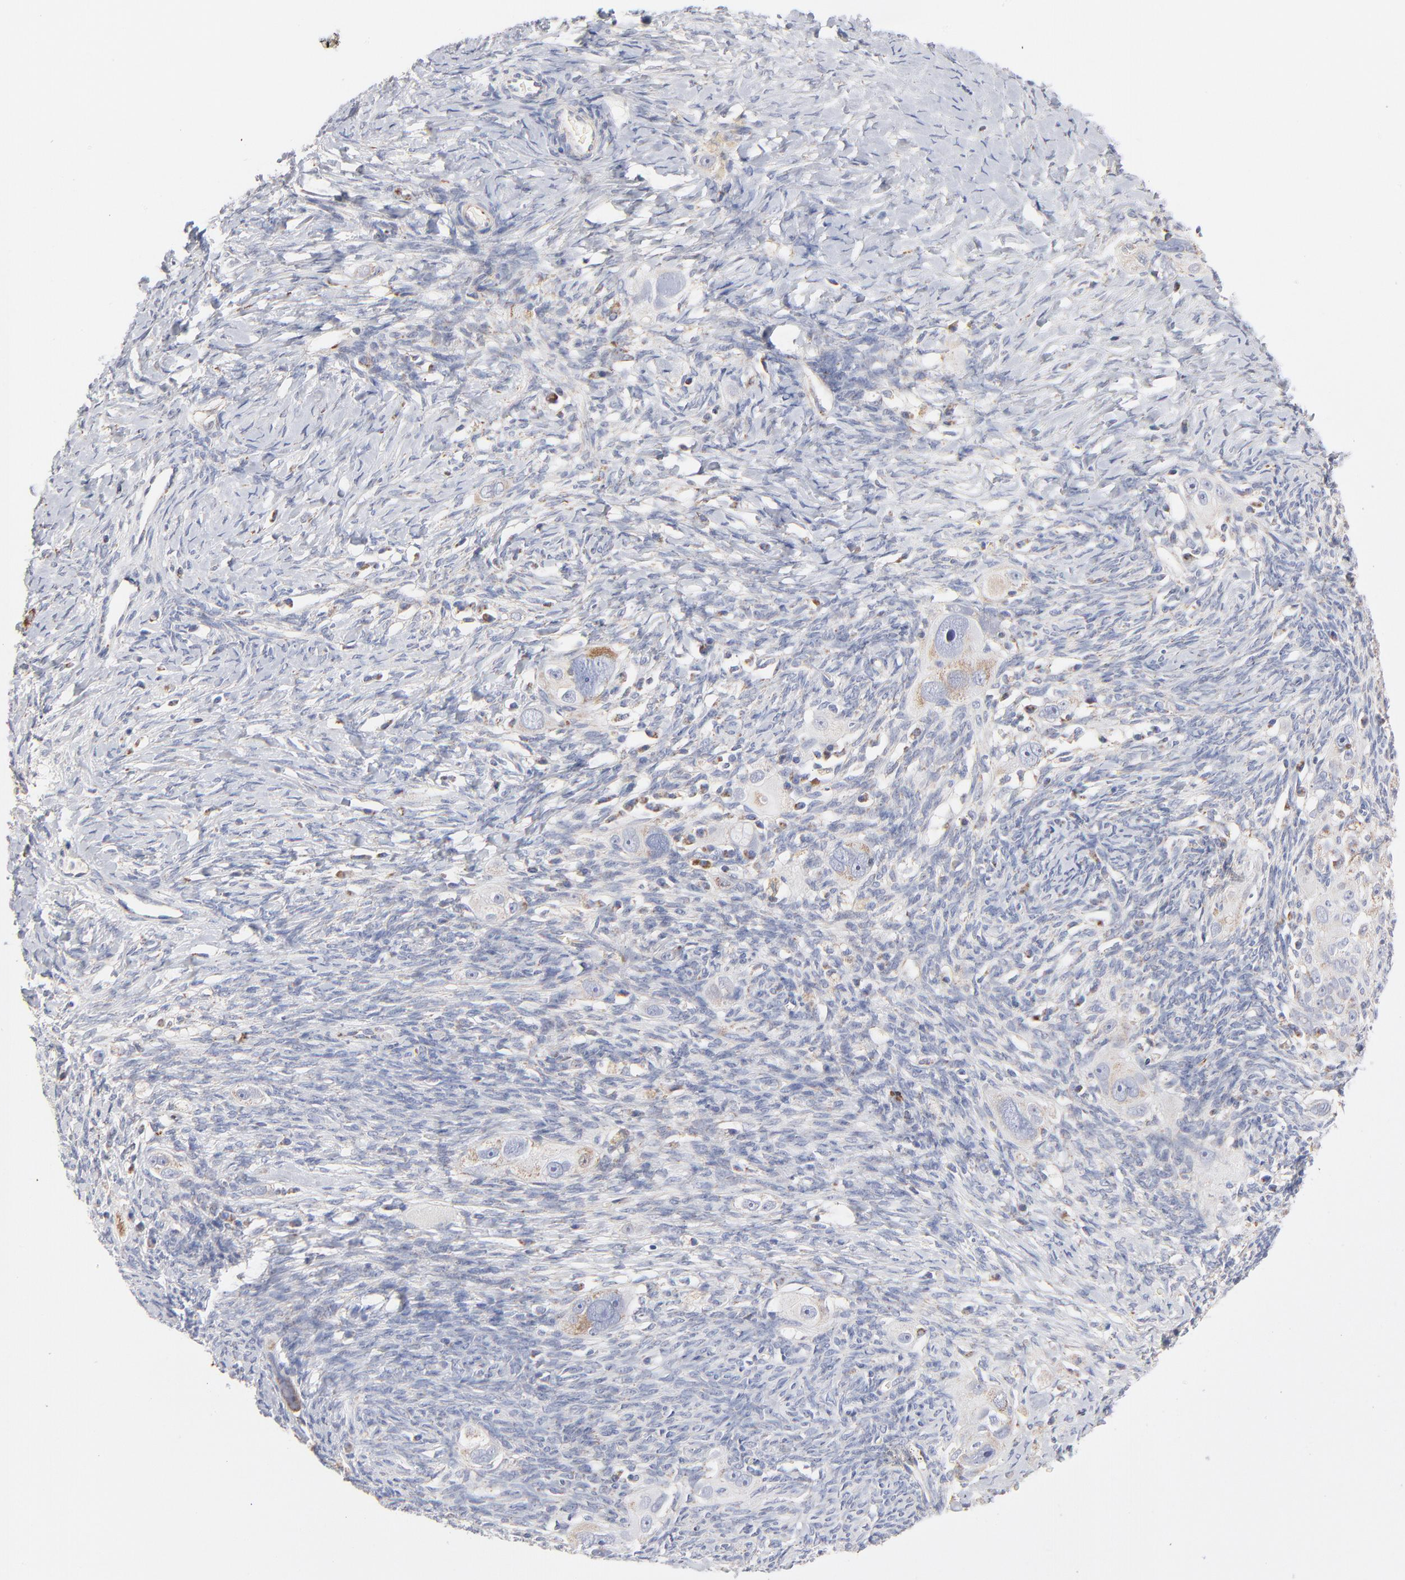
{"staining": {"intensity": "moderate", "quantity": "25%-75%", "location": "cytoplasmic/membranous"}, "tissue": "ovarian cancer", "cell_type": "Tumor cells", "image_type": "cancer", "snomed": [{"axis": "morphology", "description": "Normal tissue, NOS"}, {"axis": "morphology", "description": "Cystadenocarcinoma, serous, NOS"}, {"axis": "topography", "description": "Ovary"}], "caption": "Moderate cytoplasmic/membranous protein positivity is present in about 25%-75% of tumor cells in serous cystadenocarcinoma (ovarian).", "gene": "MRPL58", "patient": {"sex": "female", "age": 62}}